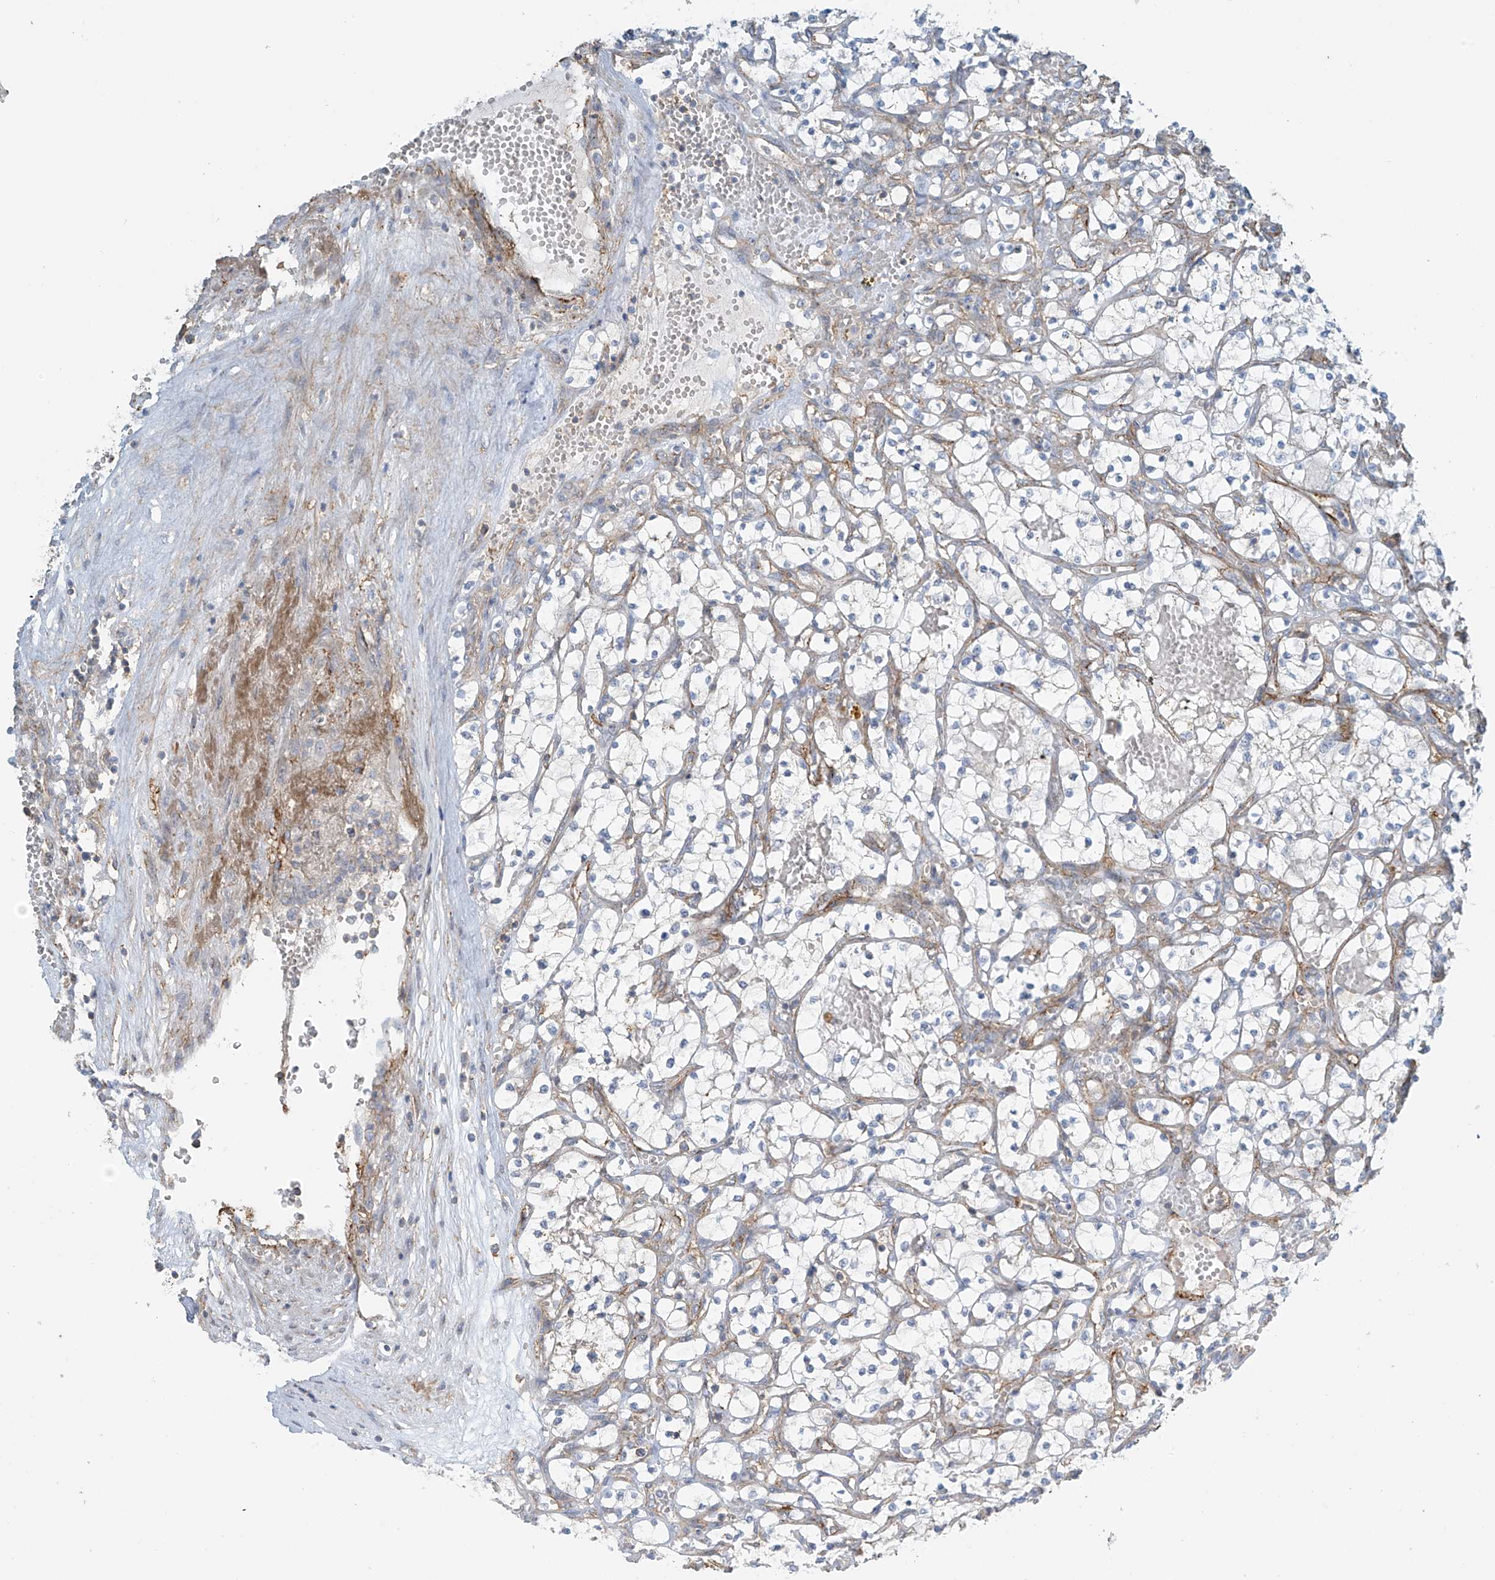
{"staining": {"intensity": "negative", "quantity": "none", "location": "none"}, "tissue": "renal cancer", "cell_type": "Tumor cells", "image_type": "cancer", "snomed": [{"axis": "morphology", "description": "Adenocarcinoma, NOS"}, {"axis": "topography", "description": "Kidney"}], "caption": "Tumor cells are negative for protein expression in human renal adenocarcinoma. (Stains: DAB immunohistochemistry with hematoxylin counter stain, Microscopy: brightfield microscopy at high magnification).", "gene": "SLC9A2", "patient": {"sex": "female", "age": 69}}